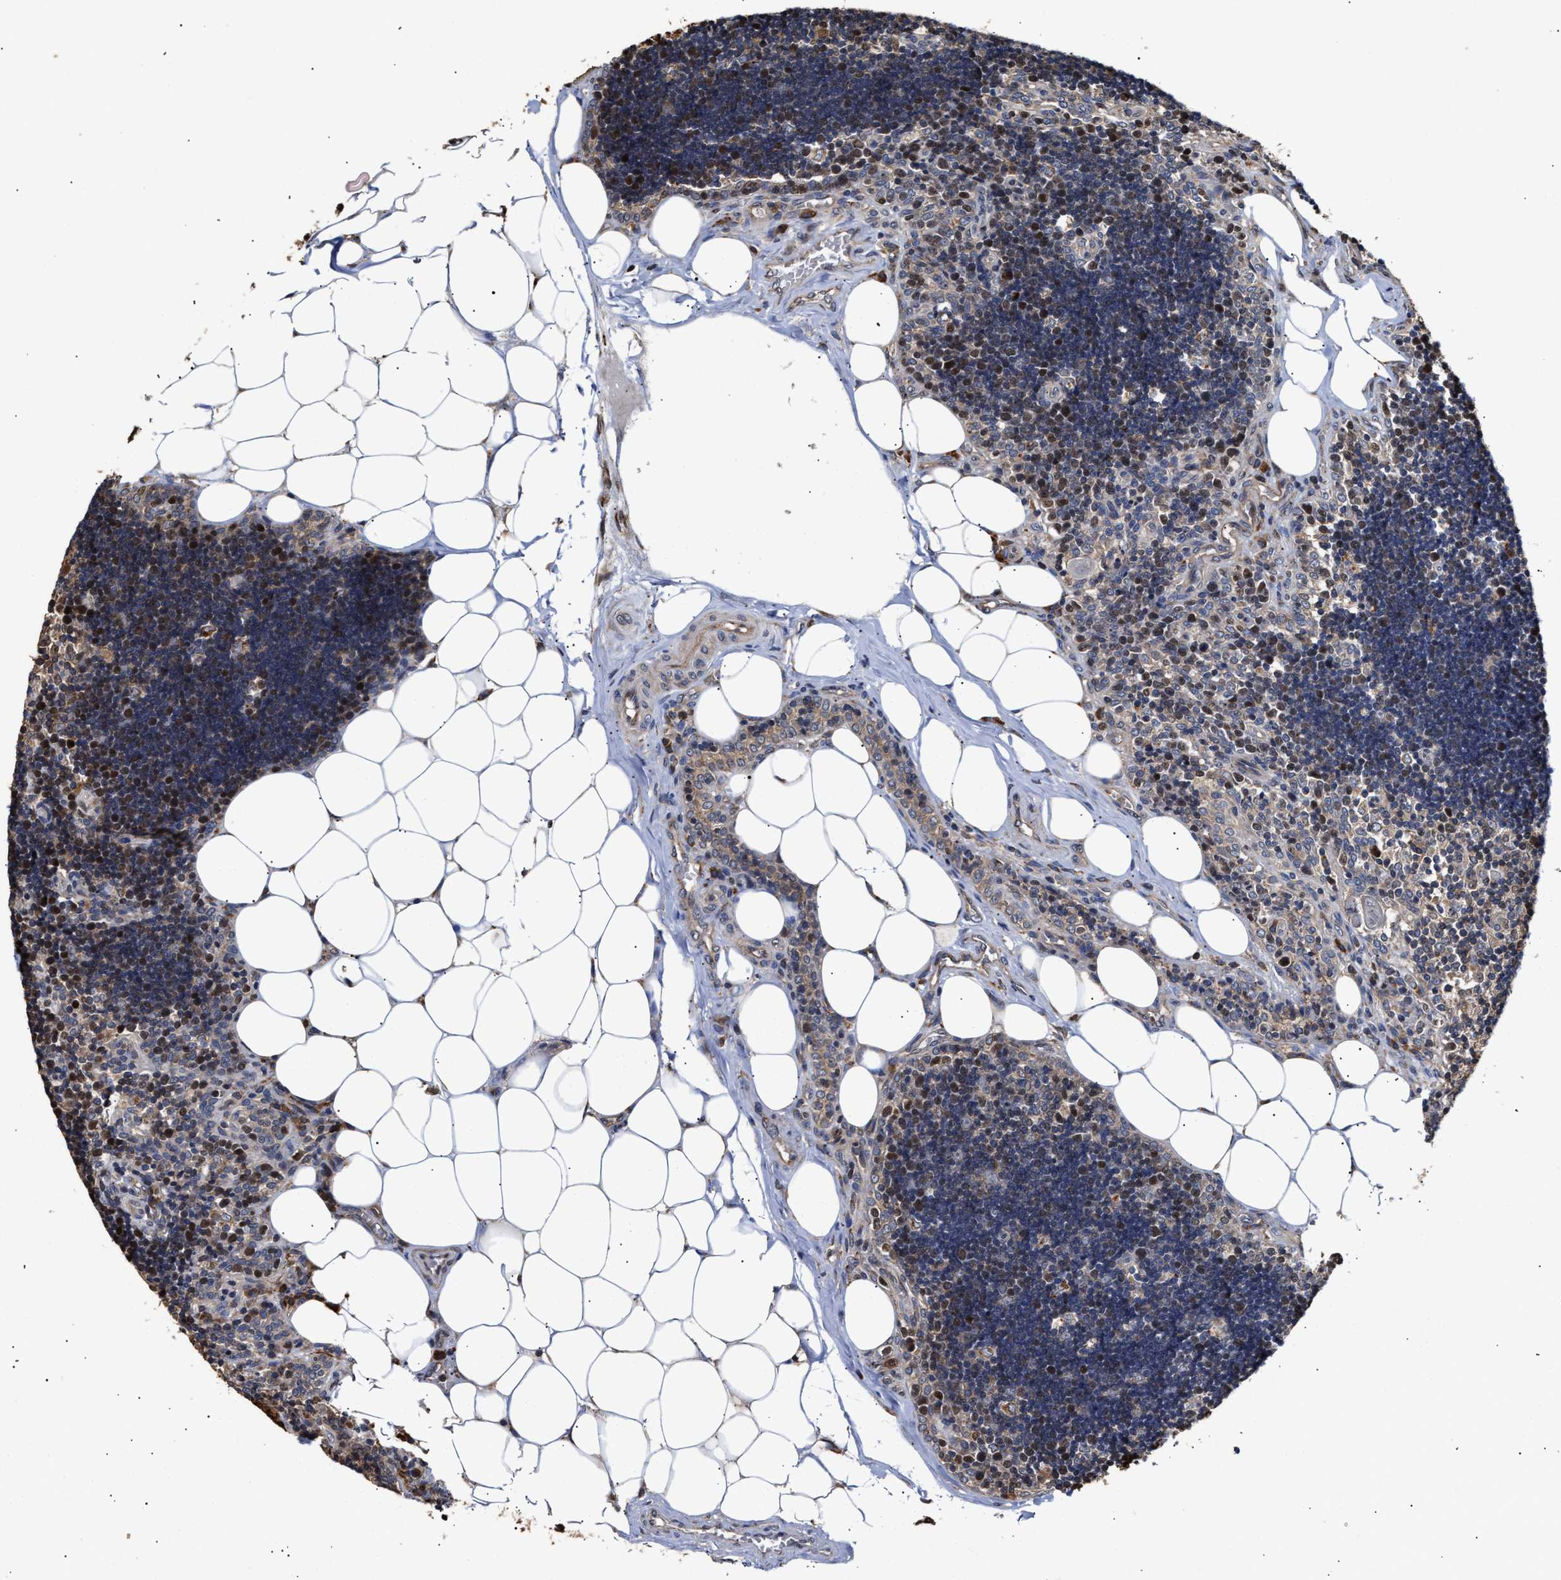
{"staining": {"intensity": "negative", "quantity": "none", "location": "none"}, "tissue": "lymph node", "cell_type": "Germinal center cells", "image_type": "normal", "snomed": [{"axis": "morphology", "description": "Normal tissue, NOS"}, {"axis": "topography", "description": "Lymph node"}], "caption": "This is an immunohistochemistry photomicrograph of normal lymph node. There is no expression in germinal center cells.", "gene": "GOSR1", "patient": {"sex": "male", "age": 33}}